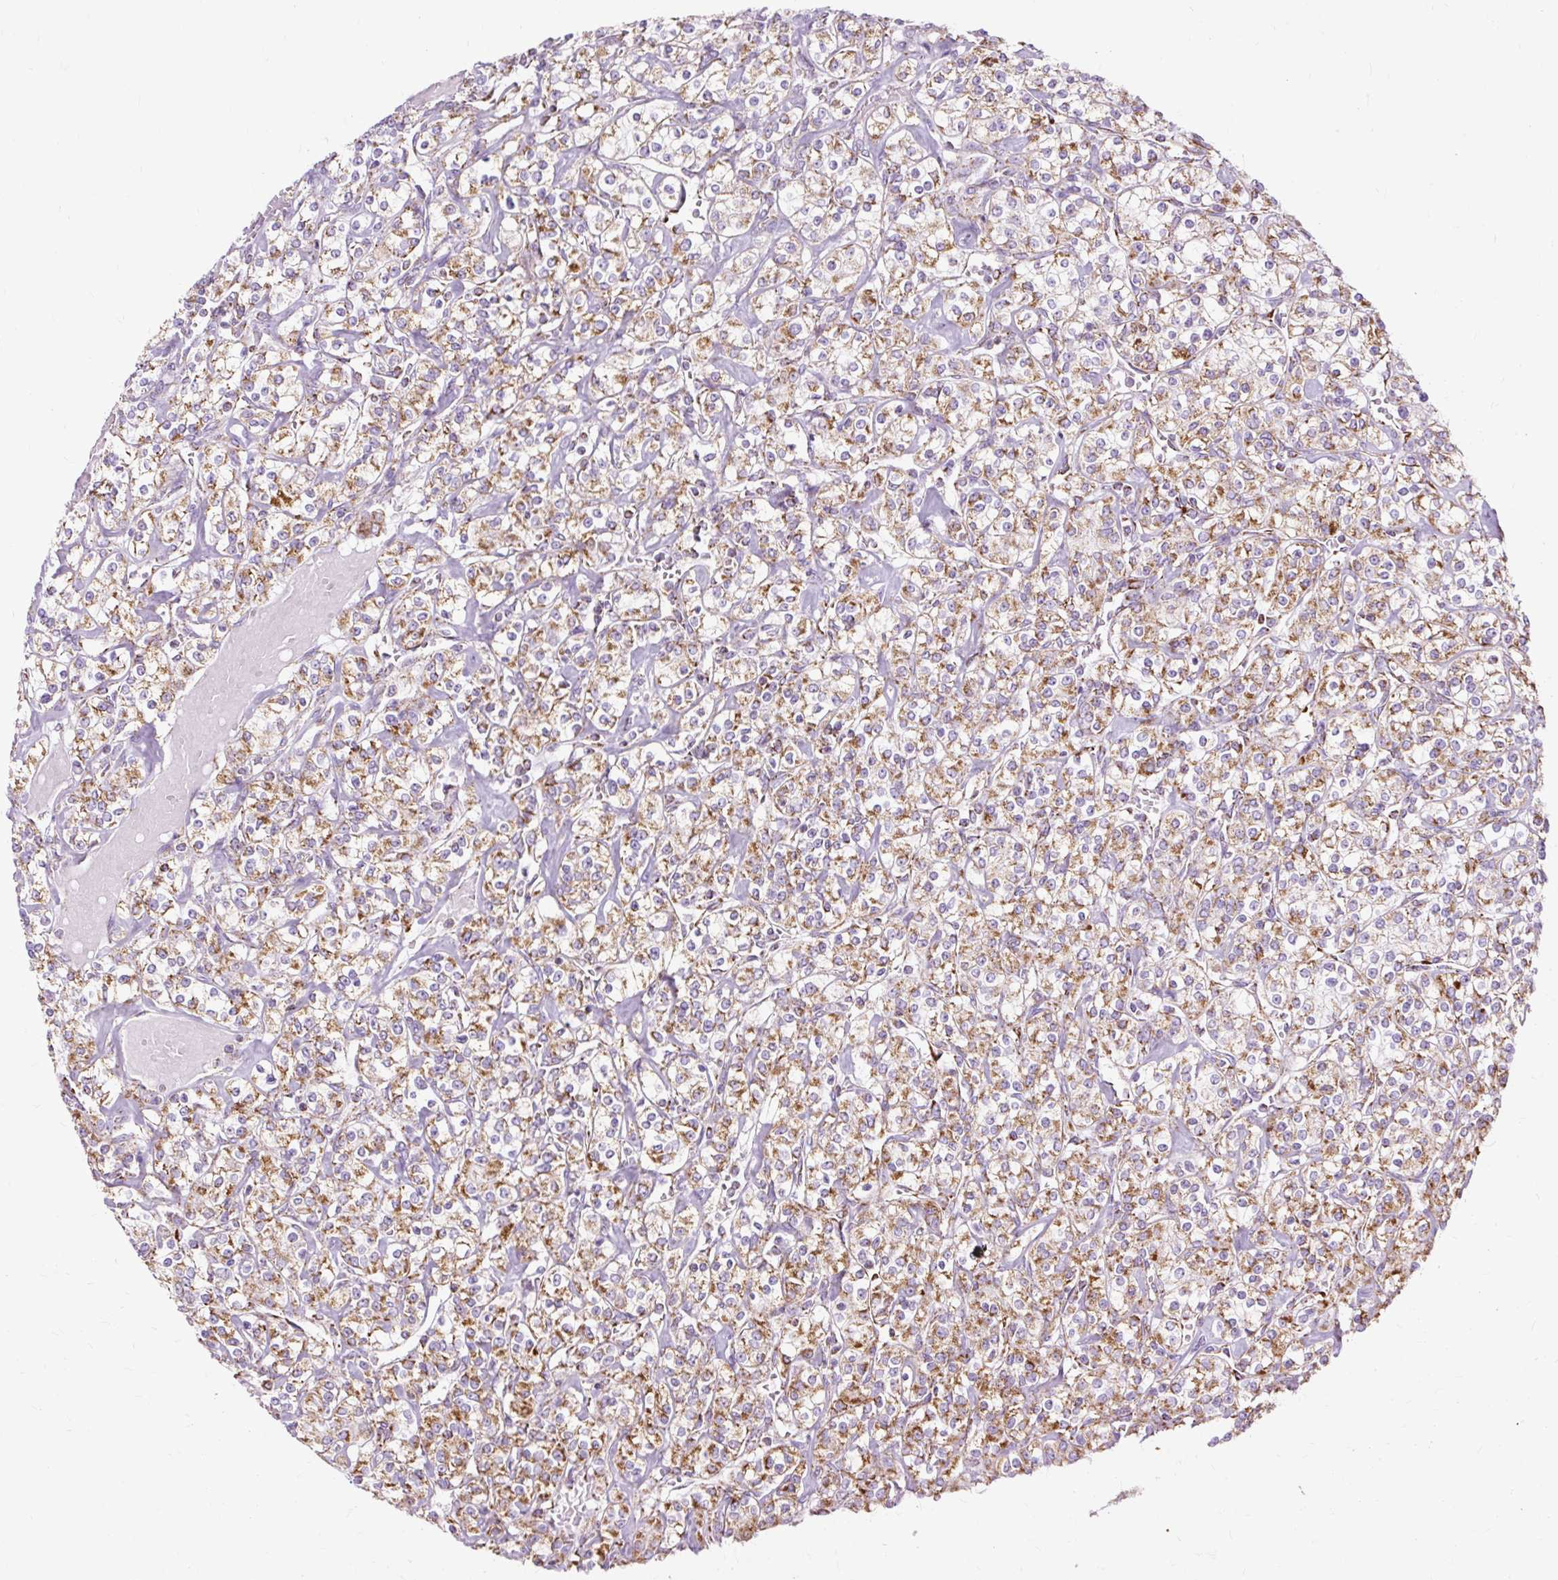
{"staining": {"intensity": "moderate", "quantity": ">75%", "location": "cytoplasmic/membranous"}, "tissue": "renal cancer", "cell_type": "Tumor cells", "image_type": "cancer", "snomed": [{"axis": "morphology", "description": "Adenocarcinoma, NOS"}, {"axis": "topography", "description": "Kidney"}], "caption": "Renal cancer stained with a brown dye reveals moderate cytoplasmic/membranous positive positivity in approximately >75% of tumor cells.", "gene": "DLAT", "patient": {"sex": "male", "age": 77}}